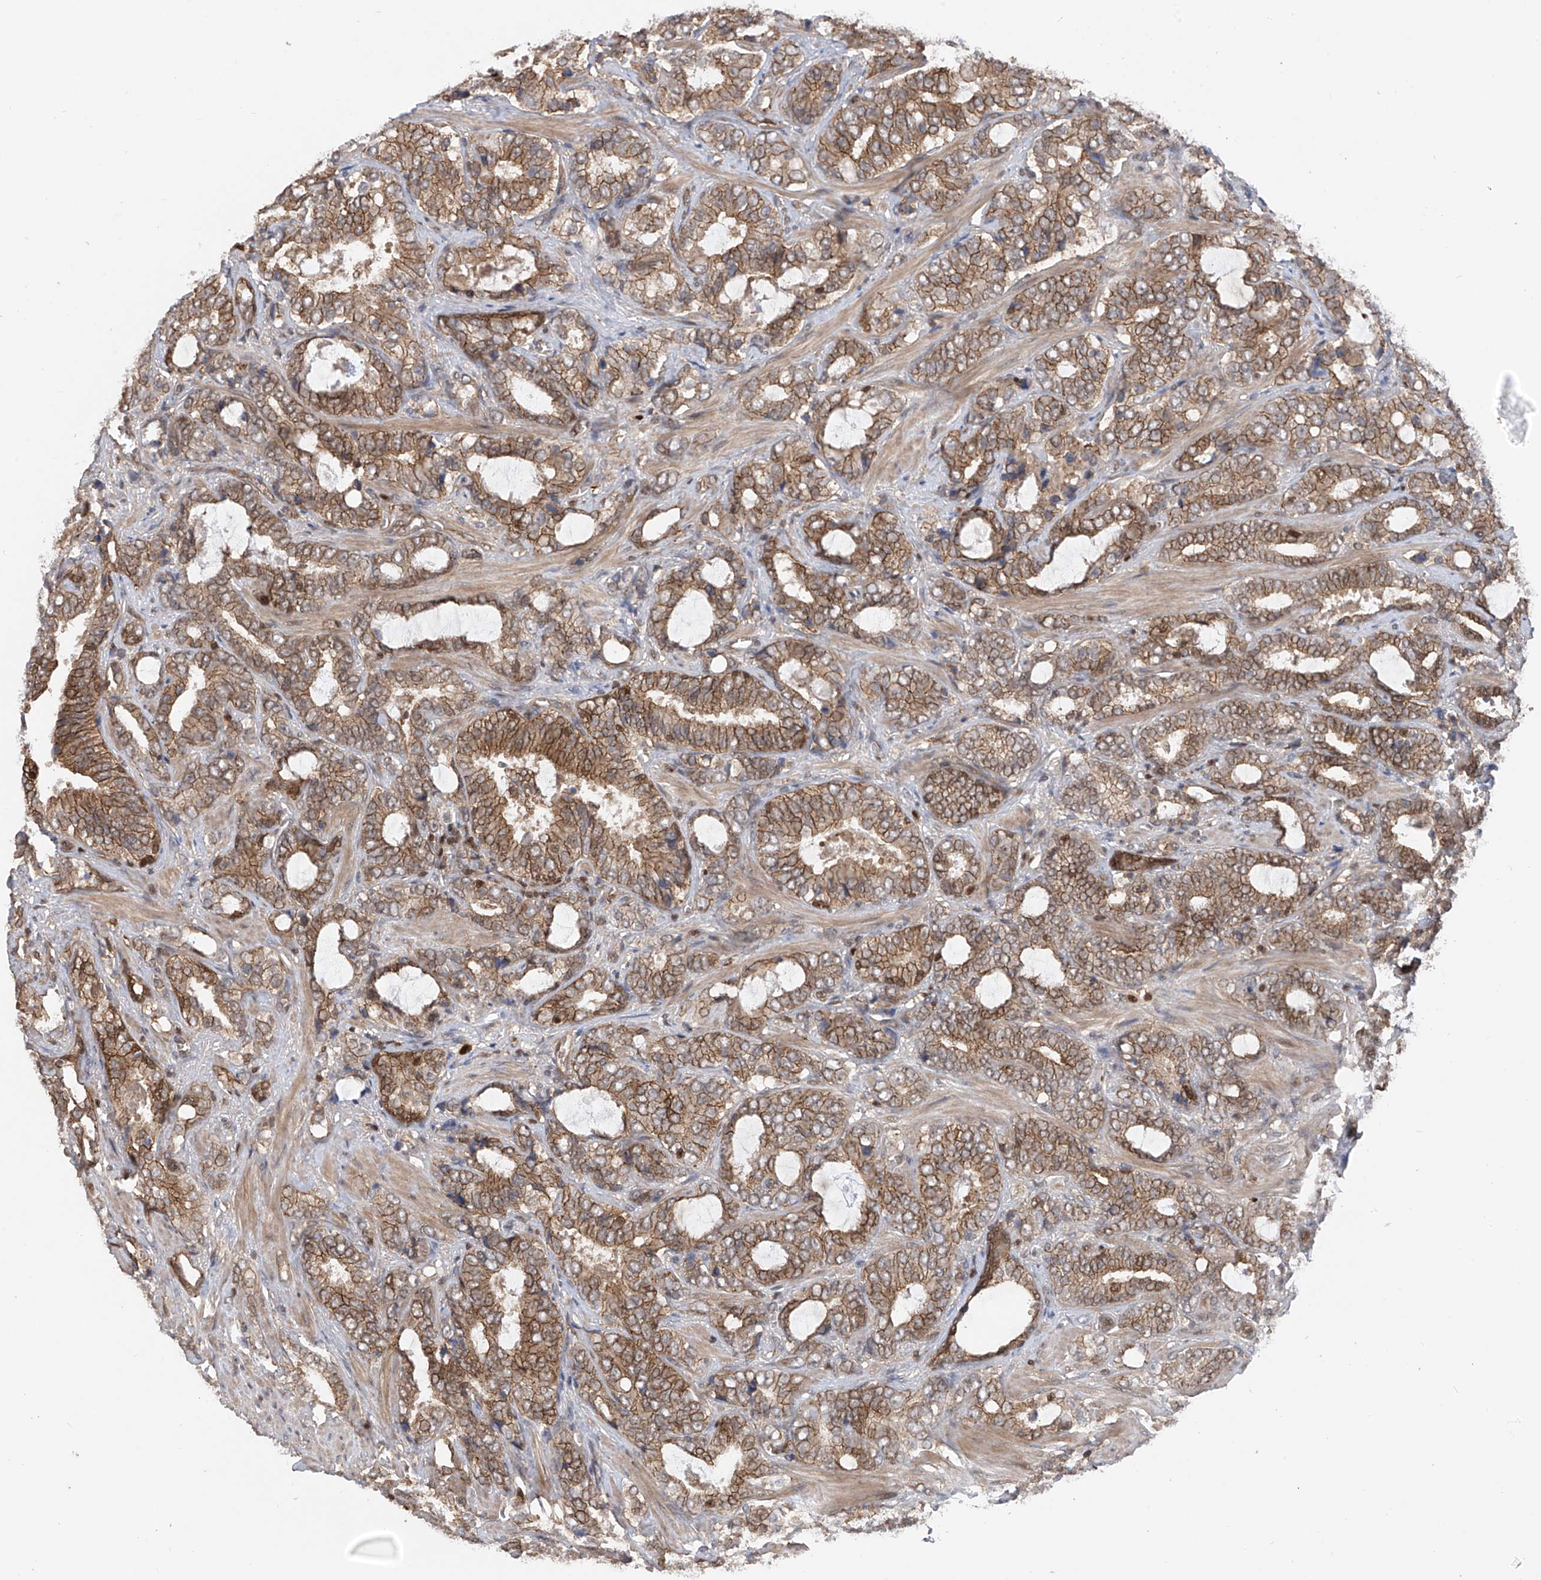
{"staining": {"intensity": "moderate", "quantity": ">75%", "location": "cytoplasmic/membranous"}, "tissue": "prostate cancer", "cell_type": "Tumor cells", "image_type": "cancer", "snomed": [{"axis": "morphology", "description": "Adenocarcinoma, High grade"}, {"axis": "topography", "description": "Prostate and seminal vesicle, NOS"}], "caption": "This image exhibits IHC staining of human high-grade adenocarcinoma (prostate), with medium moderate cytoplasmic/membranous expression in approximately >75% of tumor cells.", "gene": "DNAJC9", "patient": {"sex": "male", "age": 67}}